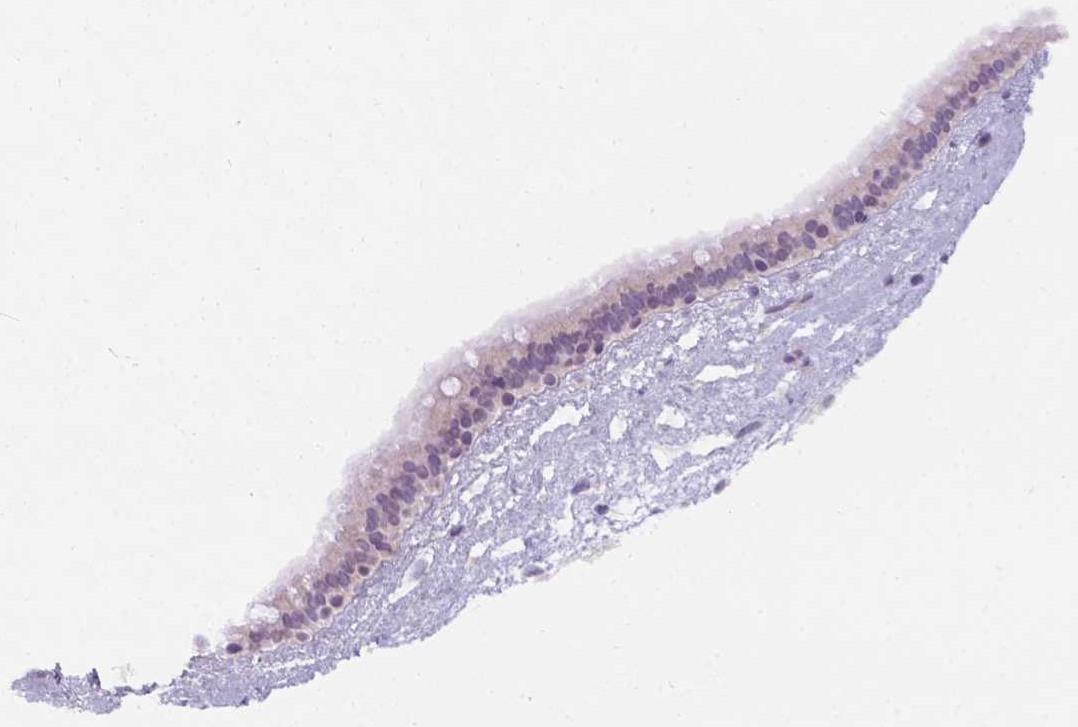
{"staining": {"intensity": "weak", "quantity": "<25%", "location": "nuclear"}, "tissue": "nasopharynx", "cell_type": "Respiratory epithelial cells", "image_type": "normal", "snomed": [{"axis": "morphology", "description": "Normal tissue, NOS"}, {"axis": "topography", "description": "Nasopharynx"}], "caption": "A photomicrograph of nasopharynx stained for a protein demonstrates no brown staining in respiratory epithelial cells.", "gene": "C20orf144", "patient": {"sex": "male", "age": 24}}